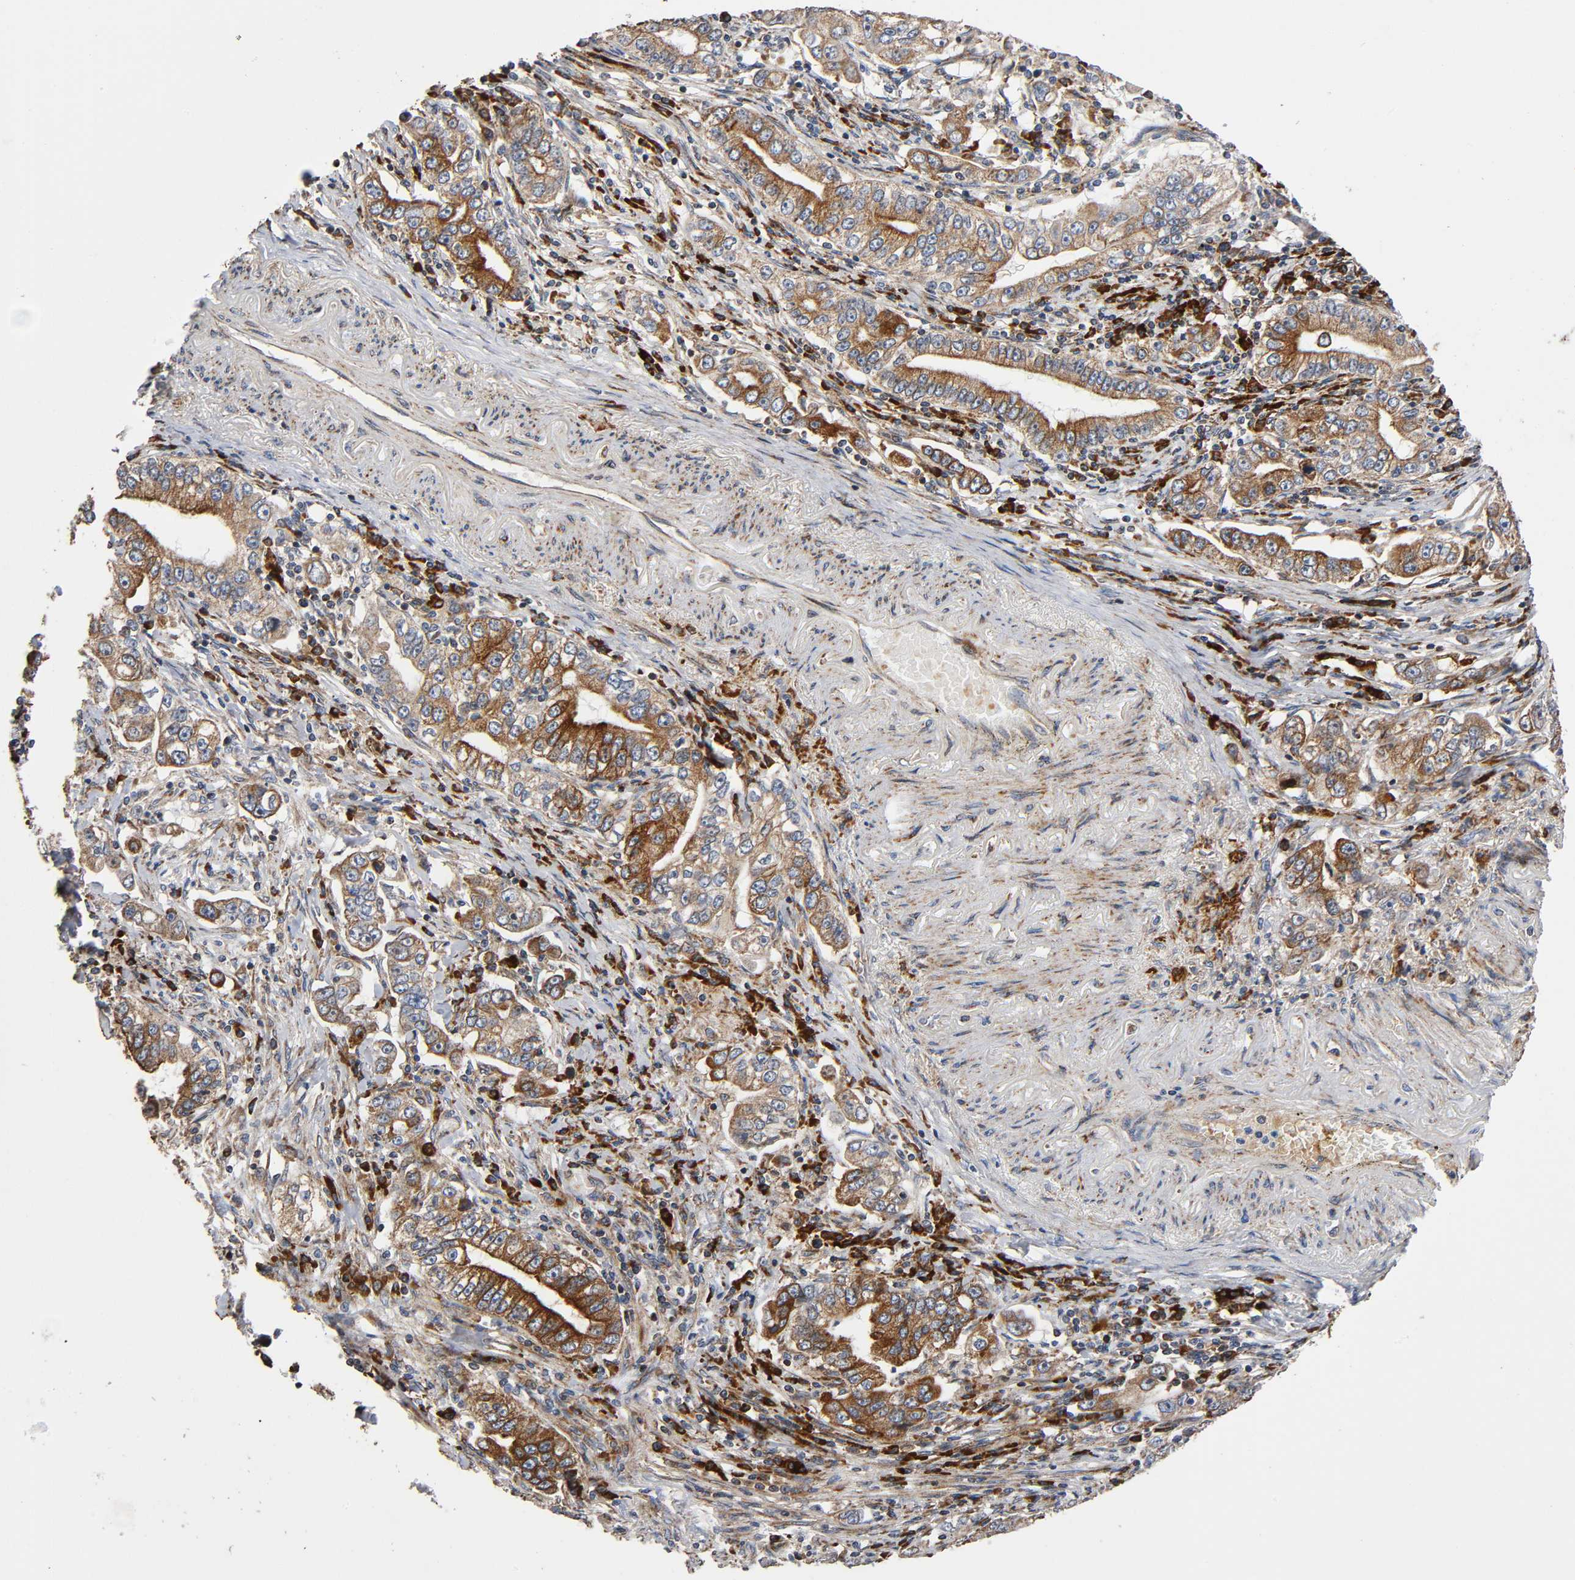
{"staining": {"intensity": "moderate", "quantity": "25%-75%", "location": "cytoplasmic/membranous"}, "tissue": "stomach cancer", "cell_type": "Tumor cells", "image_type": "cancer", "snomed": [{"axis": "morphology", "description": "Adenocarcinoma, NOS"}, {"axis": "topography", "description": "Stomach, lower"}], "caption": "DAB (3,3'-diaminobenzidine) immunohistochemical staining of adenocarcinoma (stomach) reveals moderate cytoplasmic/membranous protein expression in approximately 25%-75% of tumor cells.", "gene": "MAP3K1", "patient": {"sex": "female", "age": 72}}